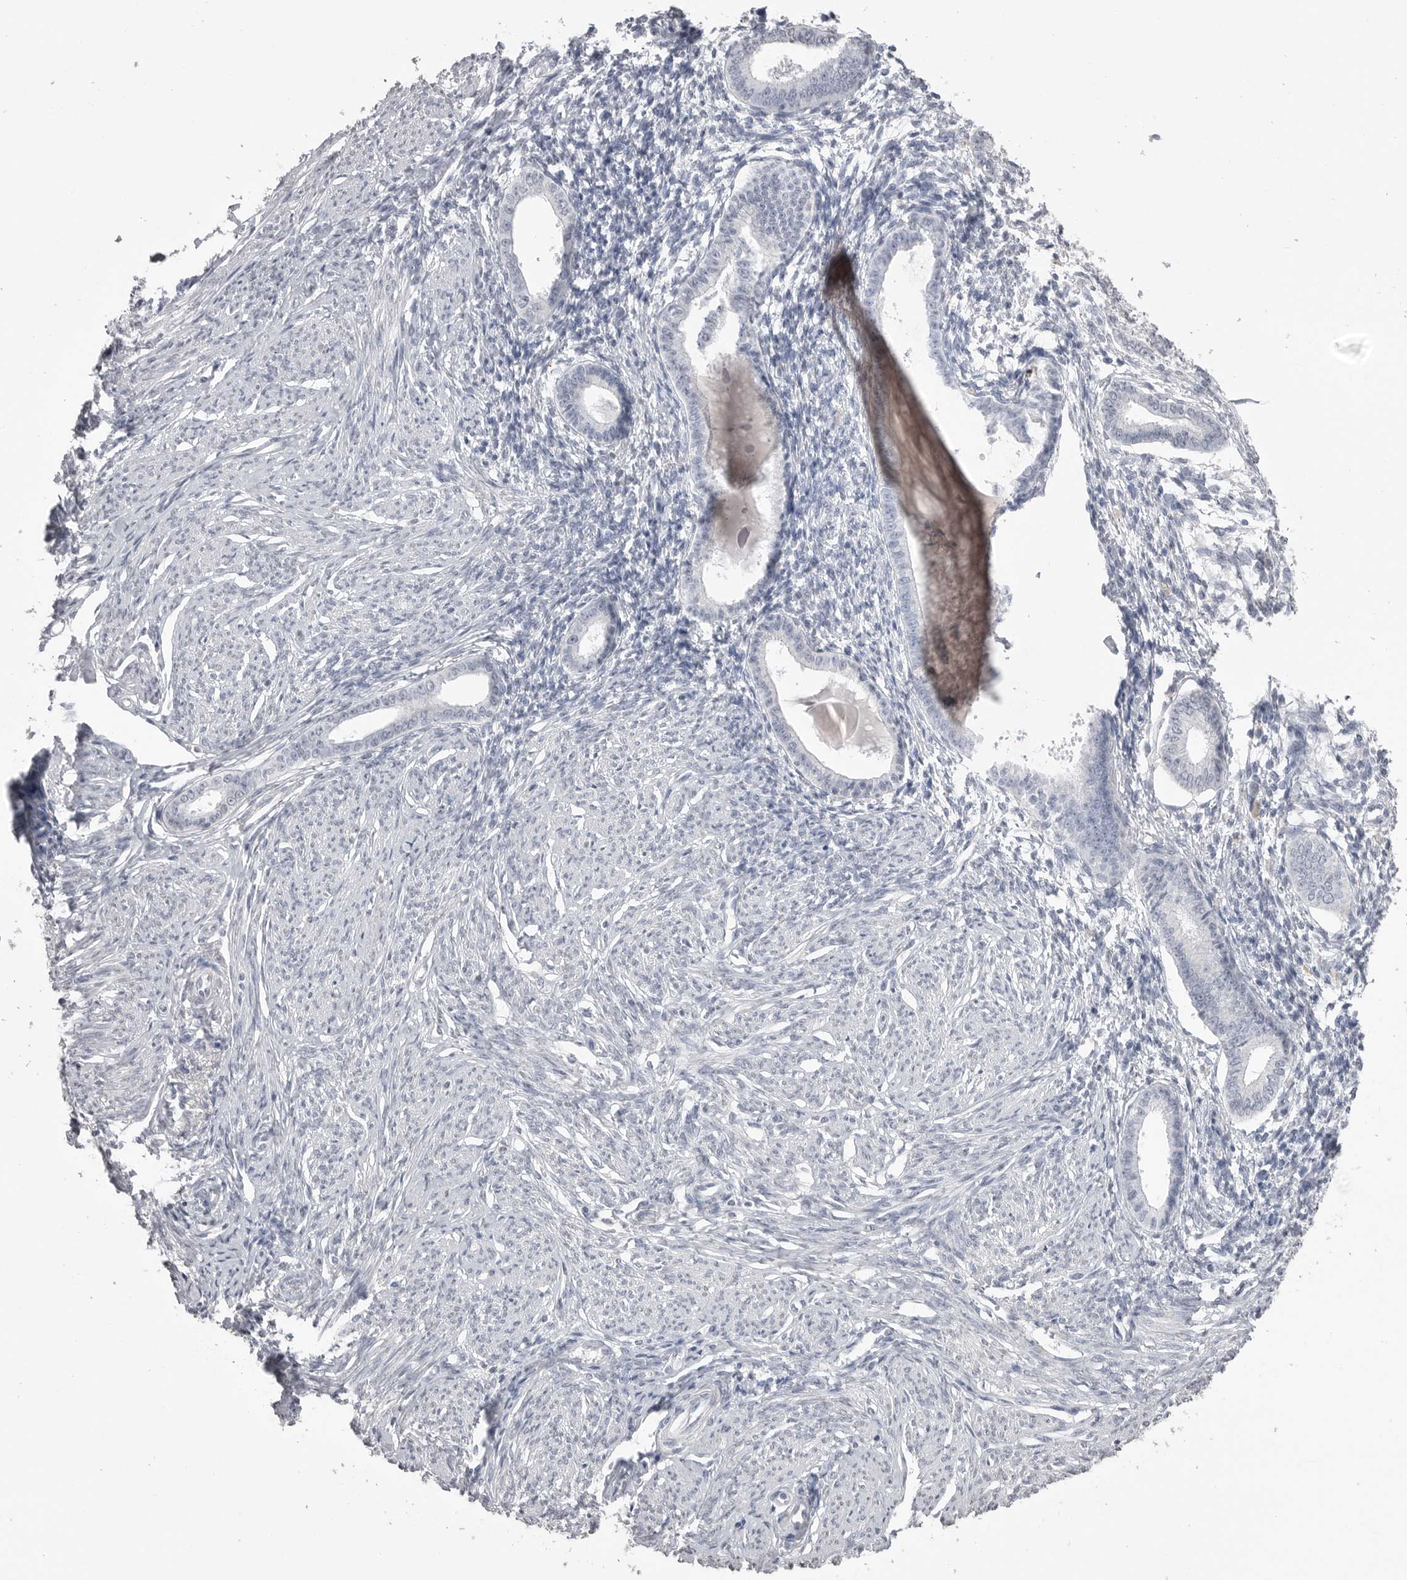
{"staining": {"intensity": "negative", "quantity": "none", "location": "none"}, "tissue": "endometrium", "cell_type": "Cells in endometrial stroma", "image_type": "normal", "snomed": [{"axis": "morphology", "description": "Normal tissue, NOS"}, {"axis": "topography", "description": "Endometrium"}], "caption": "There is no significant staining in cells in endometrial stroma of endometrium. (Stains: DAB (3,3'-diaminobenzidine) immunohistochemistry with hematoxylin counter stain, Microscopy: brightfield microscopy at high magnification).", "gene": "ICAM5", "patient": {"sex": "female", "age": 56}}